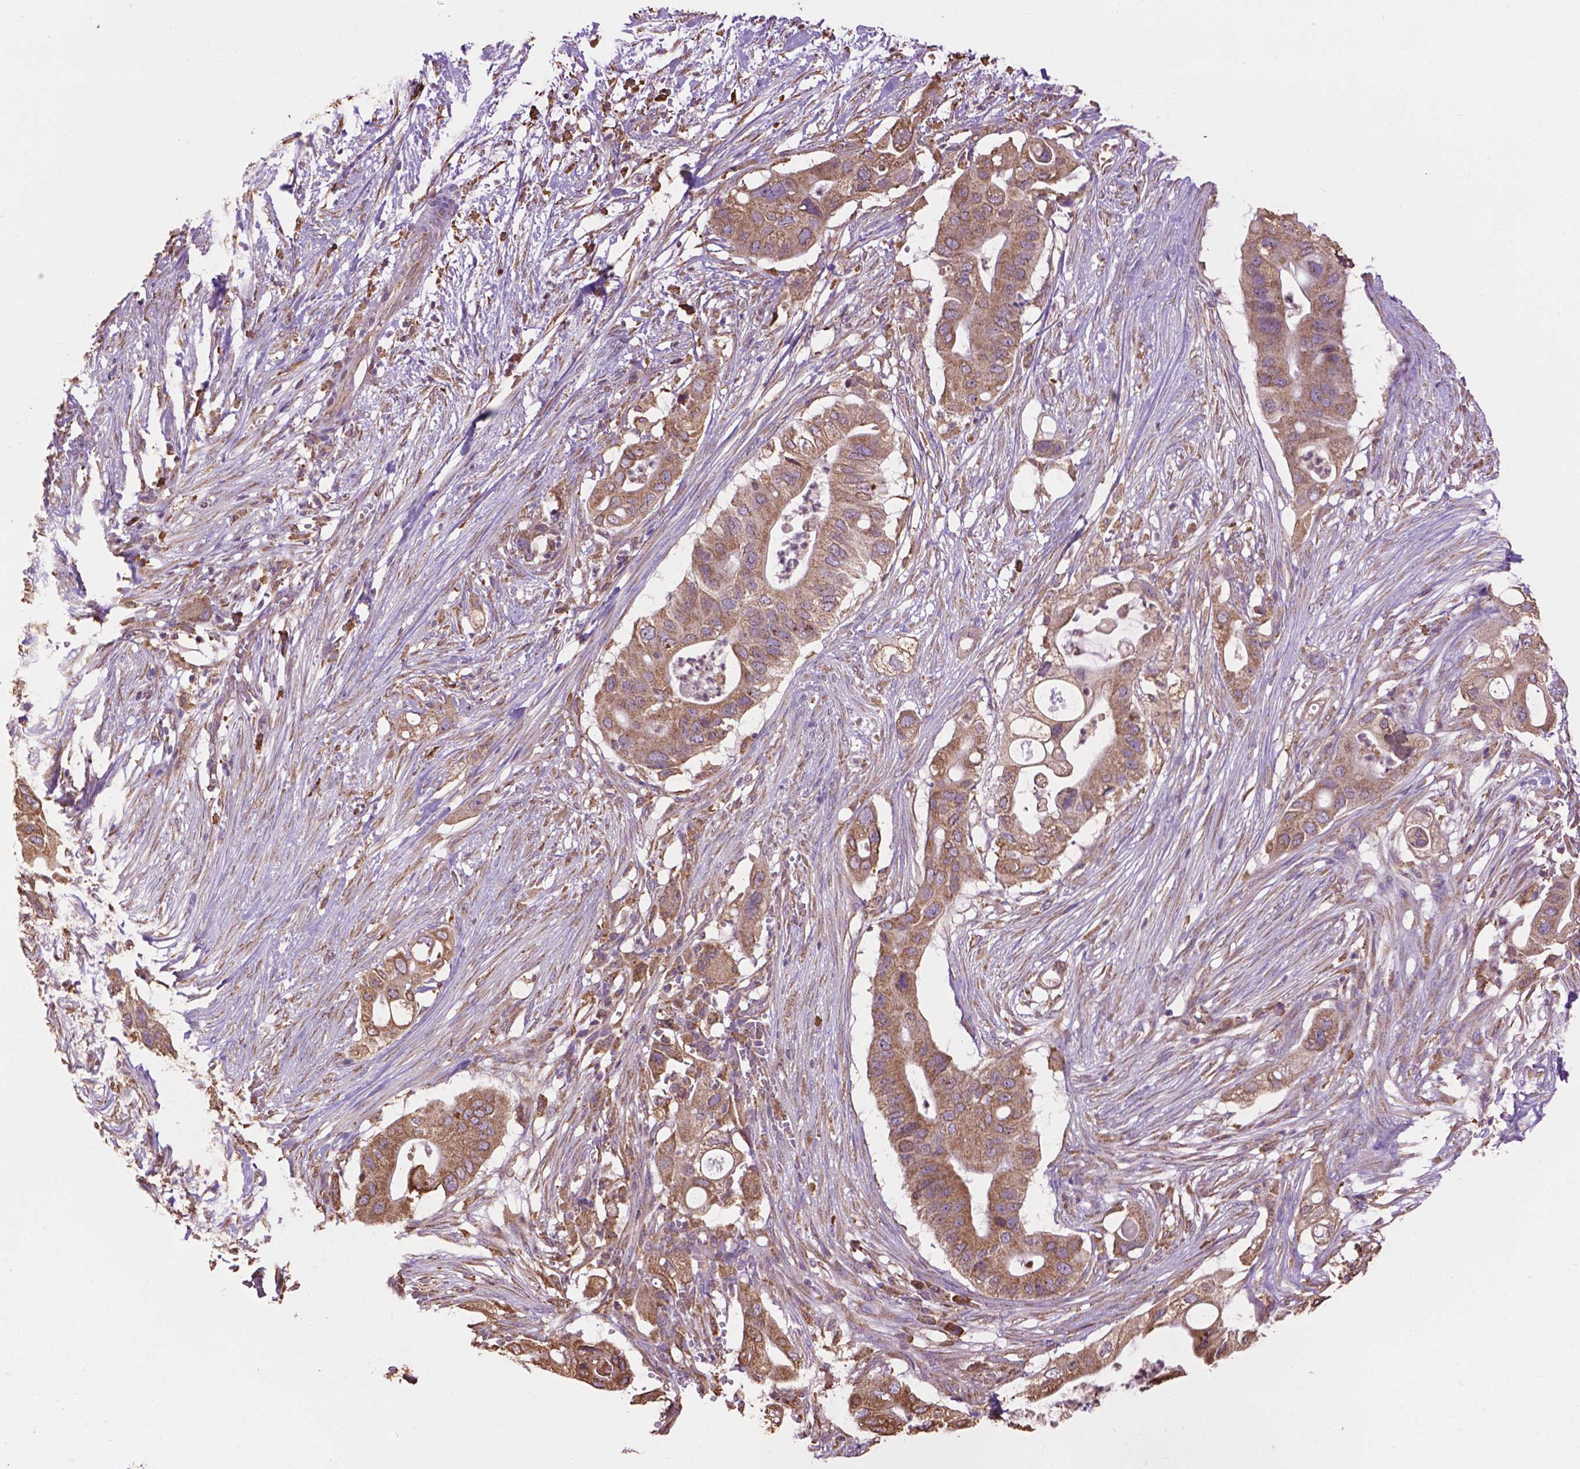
{"staining": {"intensity": "moderate", "quantity": ">75%", "location": "cytoplasmic/membranous"}, "tissue": "pancreatic cancer", "cell_type": "Tumor cells", "image_type": "cancer", "snomed": [{"axis": "morphology", "description": "Adenocarcinoma, NOS"}, {"axis": "topography", "description": "Pancreas"}], "caption": "Brown immunohistochemical staining in adenocarcinoma (pancreatic) exhibits moderate cytoplasmic/membranous expression in about >75% of tumor cells. (Brightfield microscopy of DAB IHC at high magnification).", "gene": "PPP2R5E", "patient": {"sex": "female", "age": 72}}